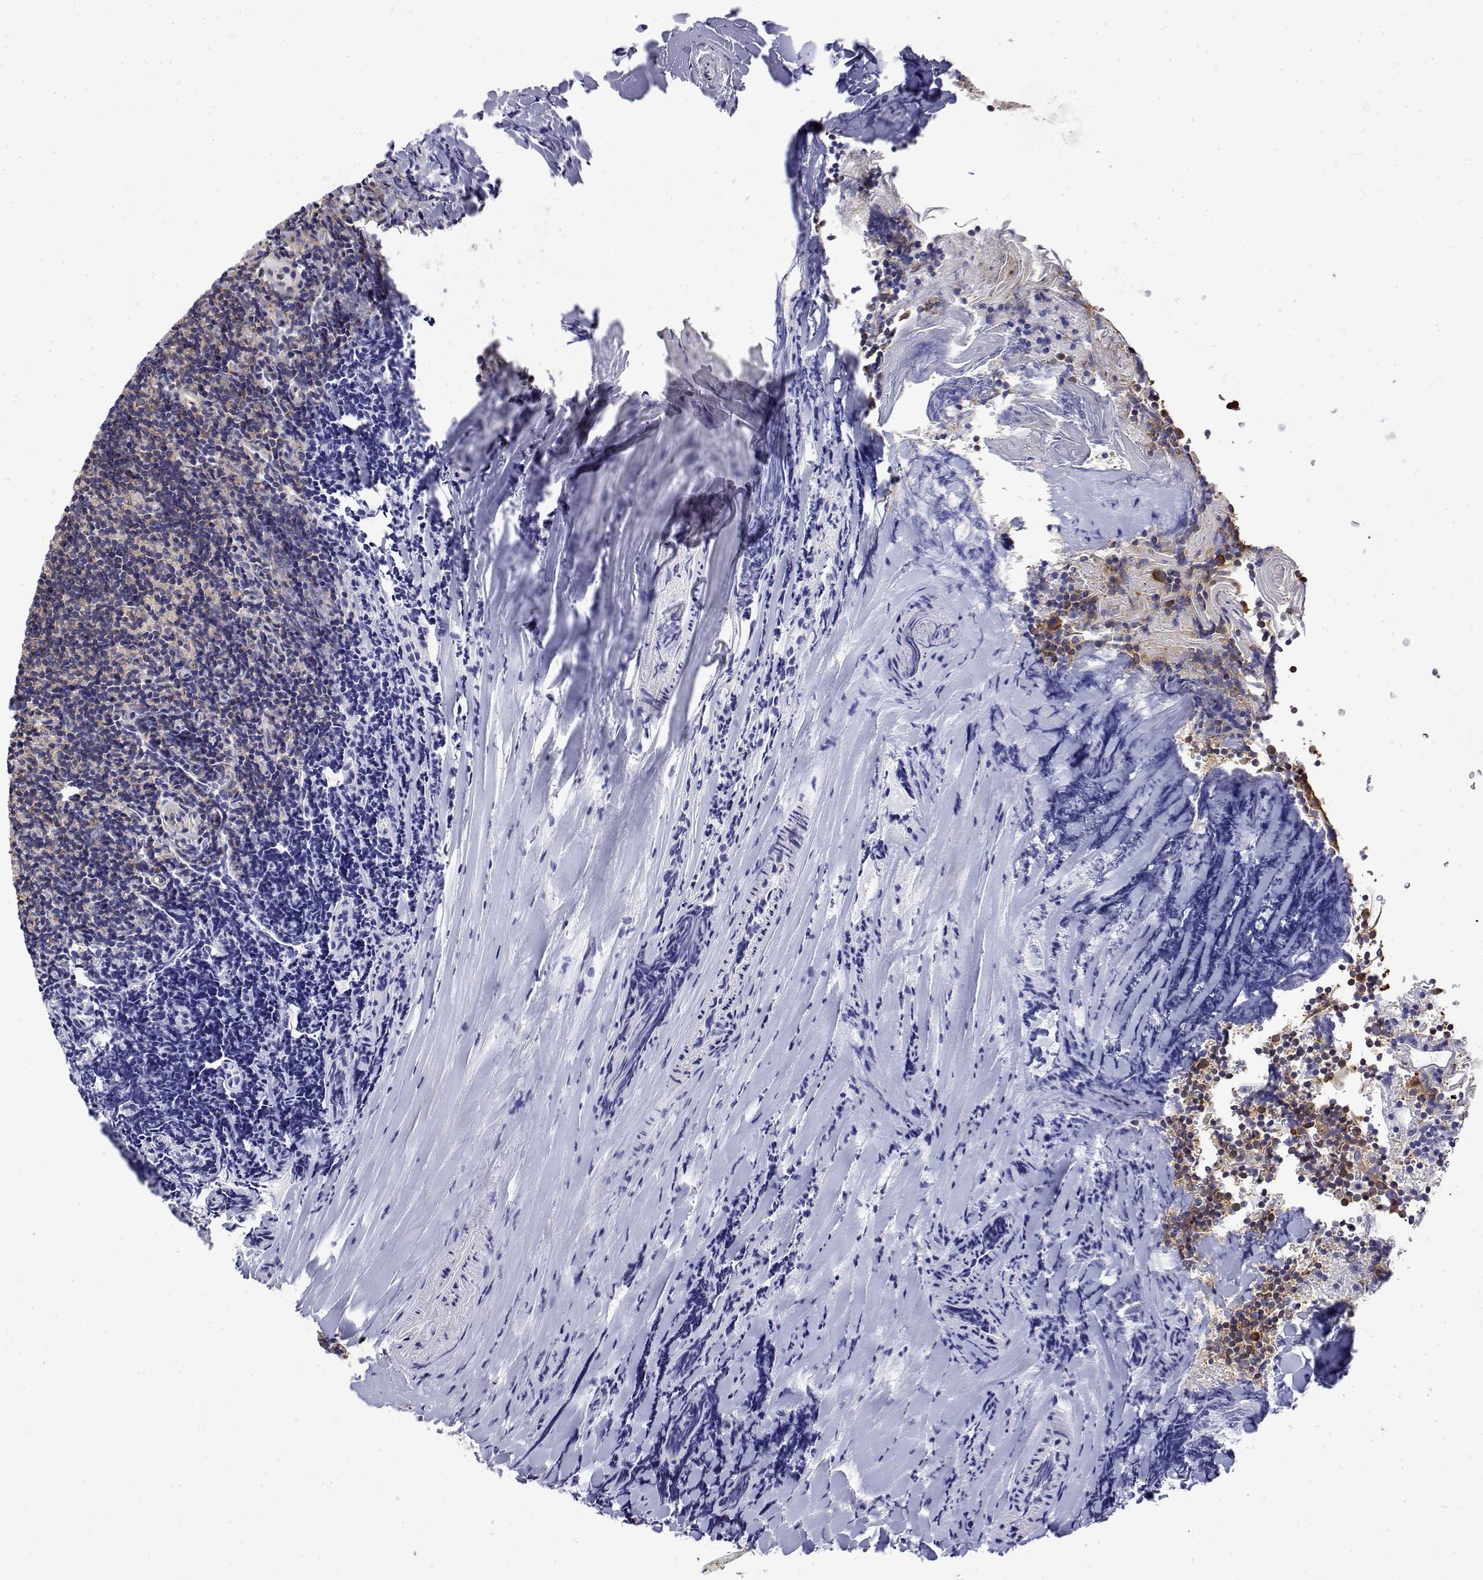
{"staining": {"intensity": "moderate", "quantity": ">75%", "location": "cytoplasmic/membranous"}, "tissue": "tonsil", "cell_type": "Germinal center cells", "image_type": "normal", "snomed": [{"axis": "morphology", "description": "Normal tissue, NOS"}, {"axis": "topography", "description": "Tonsil"}], "caption": "A histopathology image of human tonsil stained for a protein reveals moderate cytoplasmic/membranous brown staining in germinal center cells. (brown staining indicates protein expression, while blue staining denotes nuclei).", "gene": "EEF1G", "patient": {"sex": "female", "age": 10}}